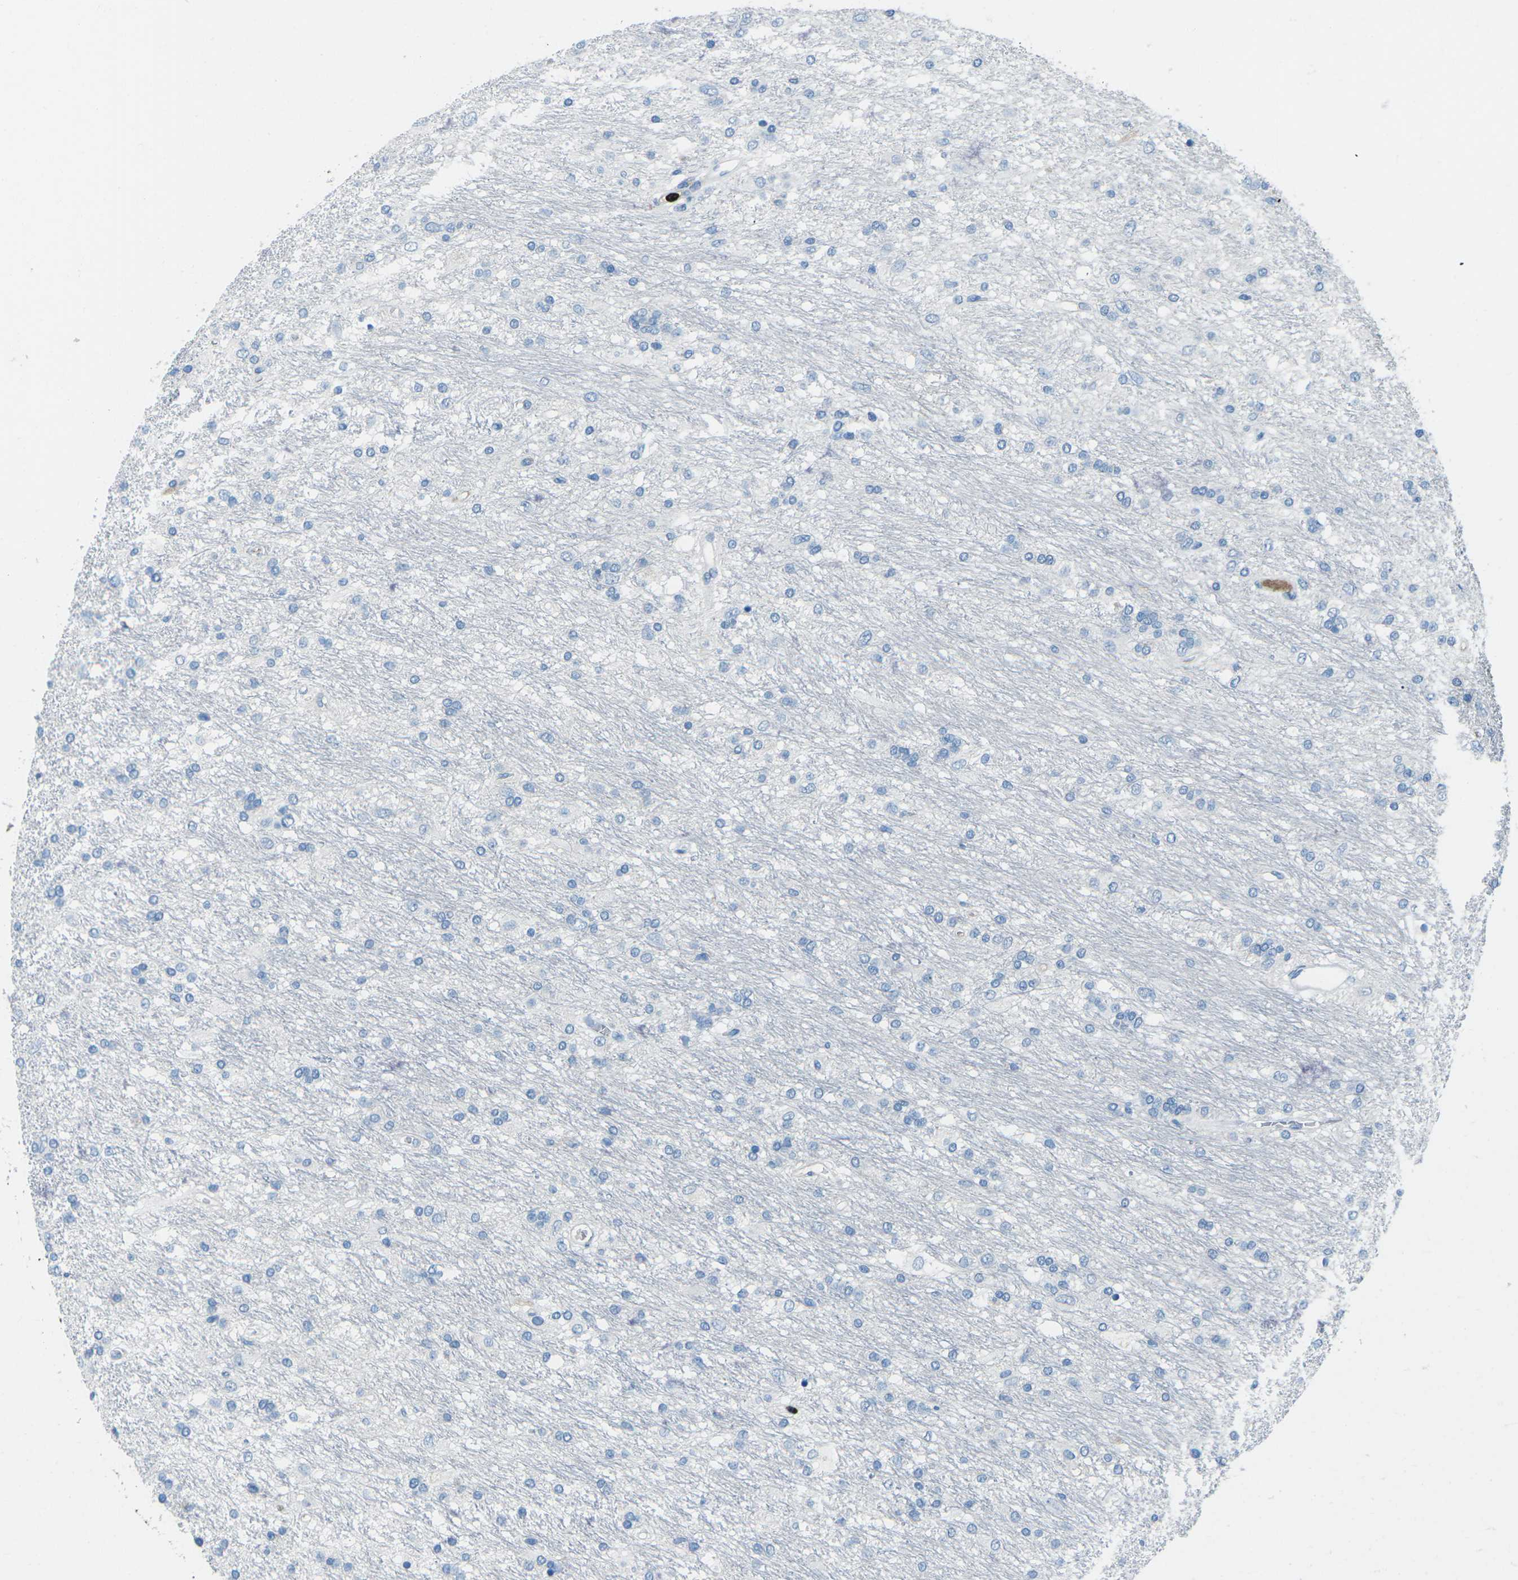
{"staining": {"intensity": "negative", "quantity": "none", "location": "none"}, "tissue": "glioma", "cell_type": "Tumor cells", "image_type": "cancer", "snomed": [{"axis": "morphology", "description": "Glioma, malignant, Low grade"}, {"axis": "topography", "description": "Brain"}], "caption": "There is no significant staining in tumor cells of malignant low-grade glioma. The staining is performed using DAB (3,3'-diaminobenzidine) brown chromogen with nuclei counter-stained in using hematoxylin.", "gene": "FCN1", "patient": {"sex": "male", "age": 77}}